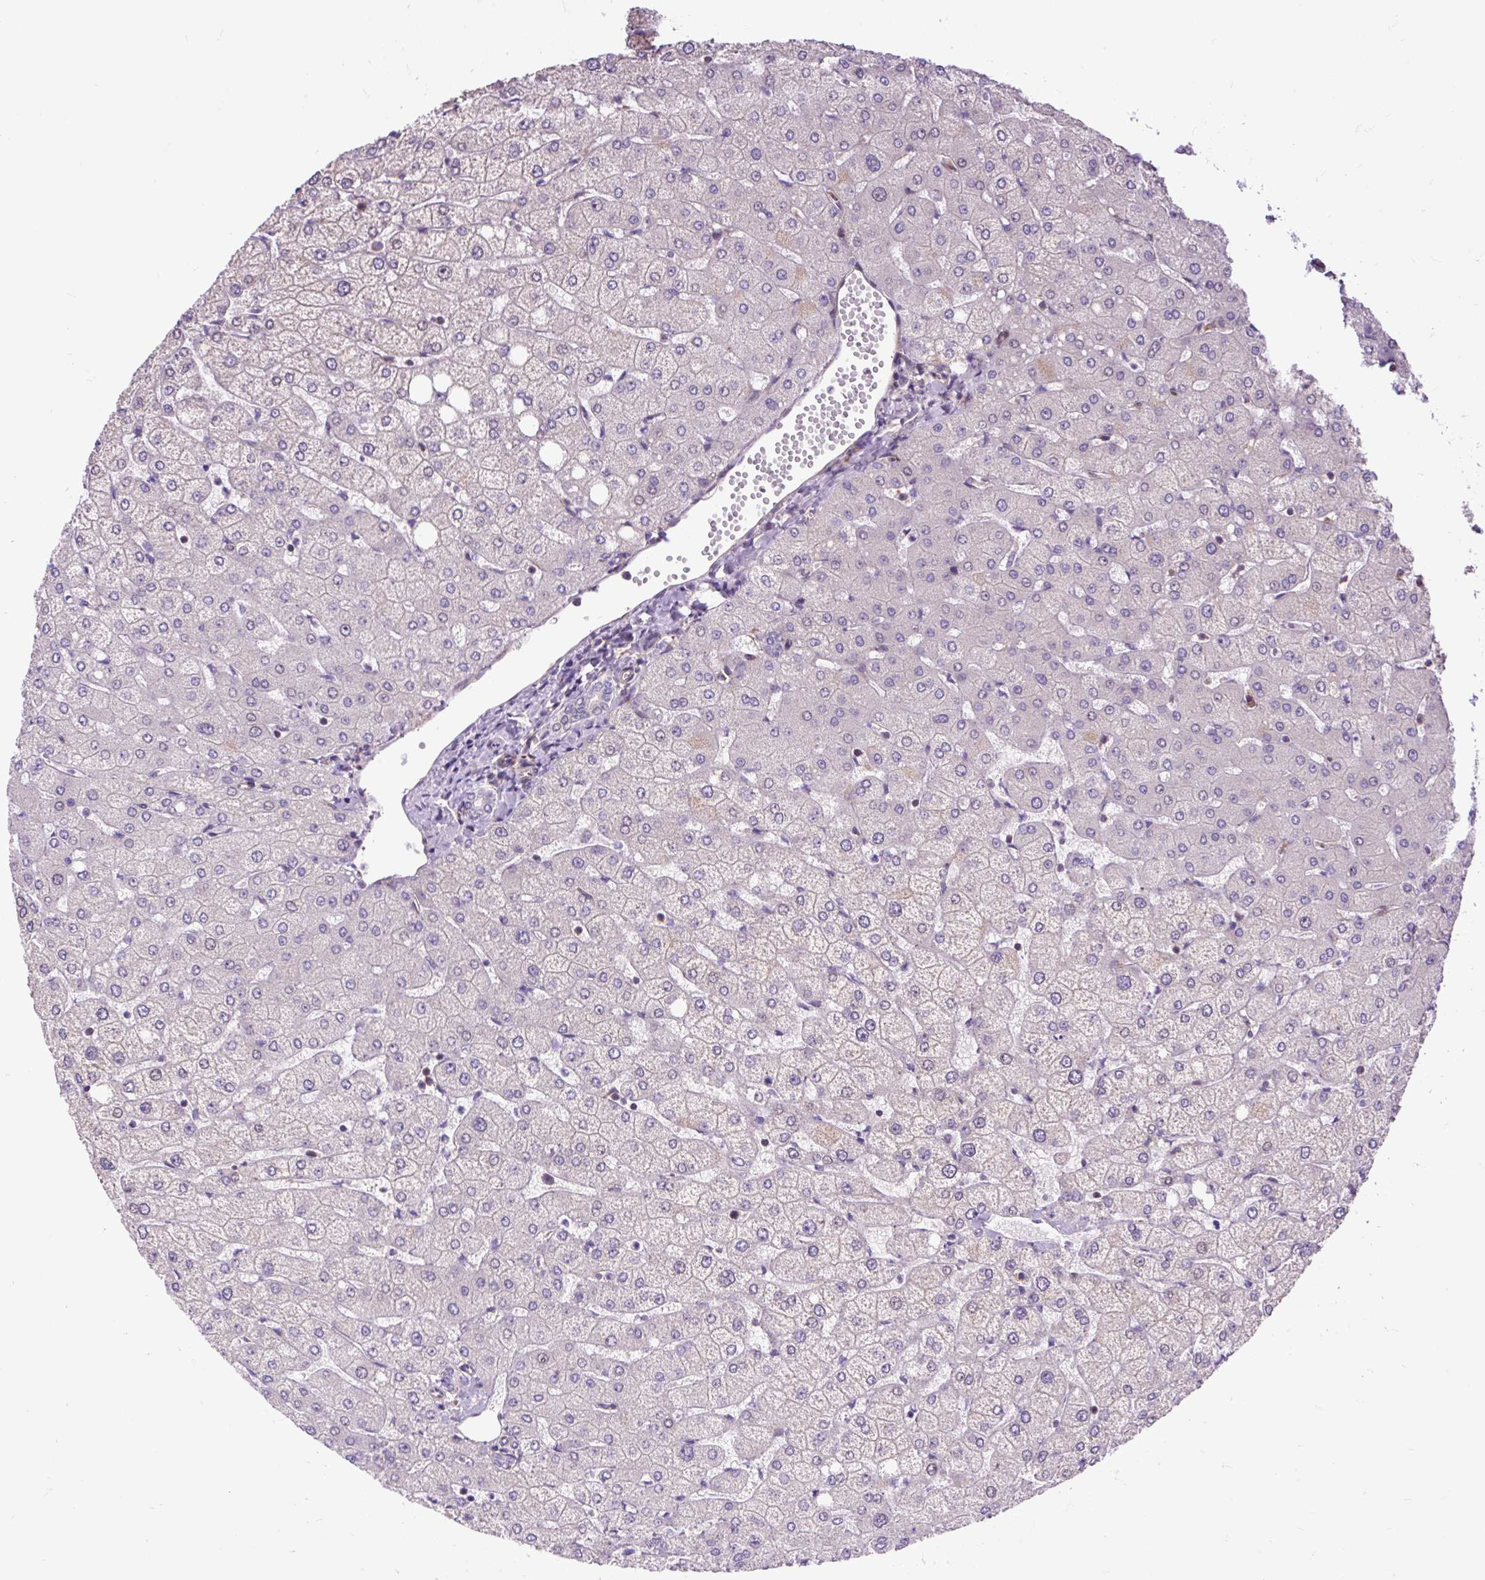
{"staining": {"intensity": "negative", "quantity": "none", "location": "none"}, "tissue": "liver", "cell_type": "Cholangiocytes", "image_type": "normal", "snomed": [{"axis": "morphology", "description": "Normal tissue, NOS"}, {"axis": "topography", "description": "Liver"}], "caption": "Cholangiocytes are negative for brown protein staining in benign liver. Nuclei are stained in blue.", "gene": "TRIM17", "patient": {"sex": "female", "age": 54}}